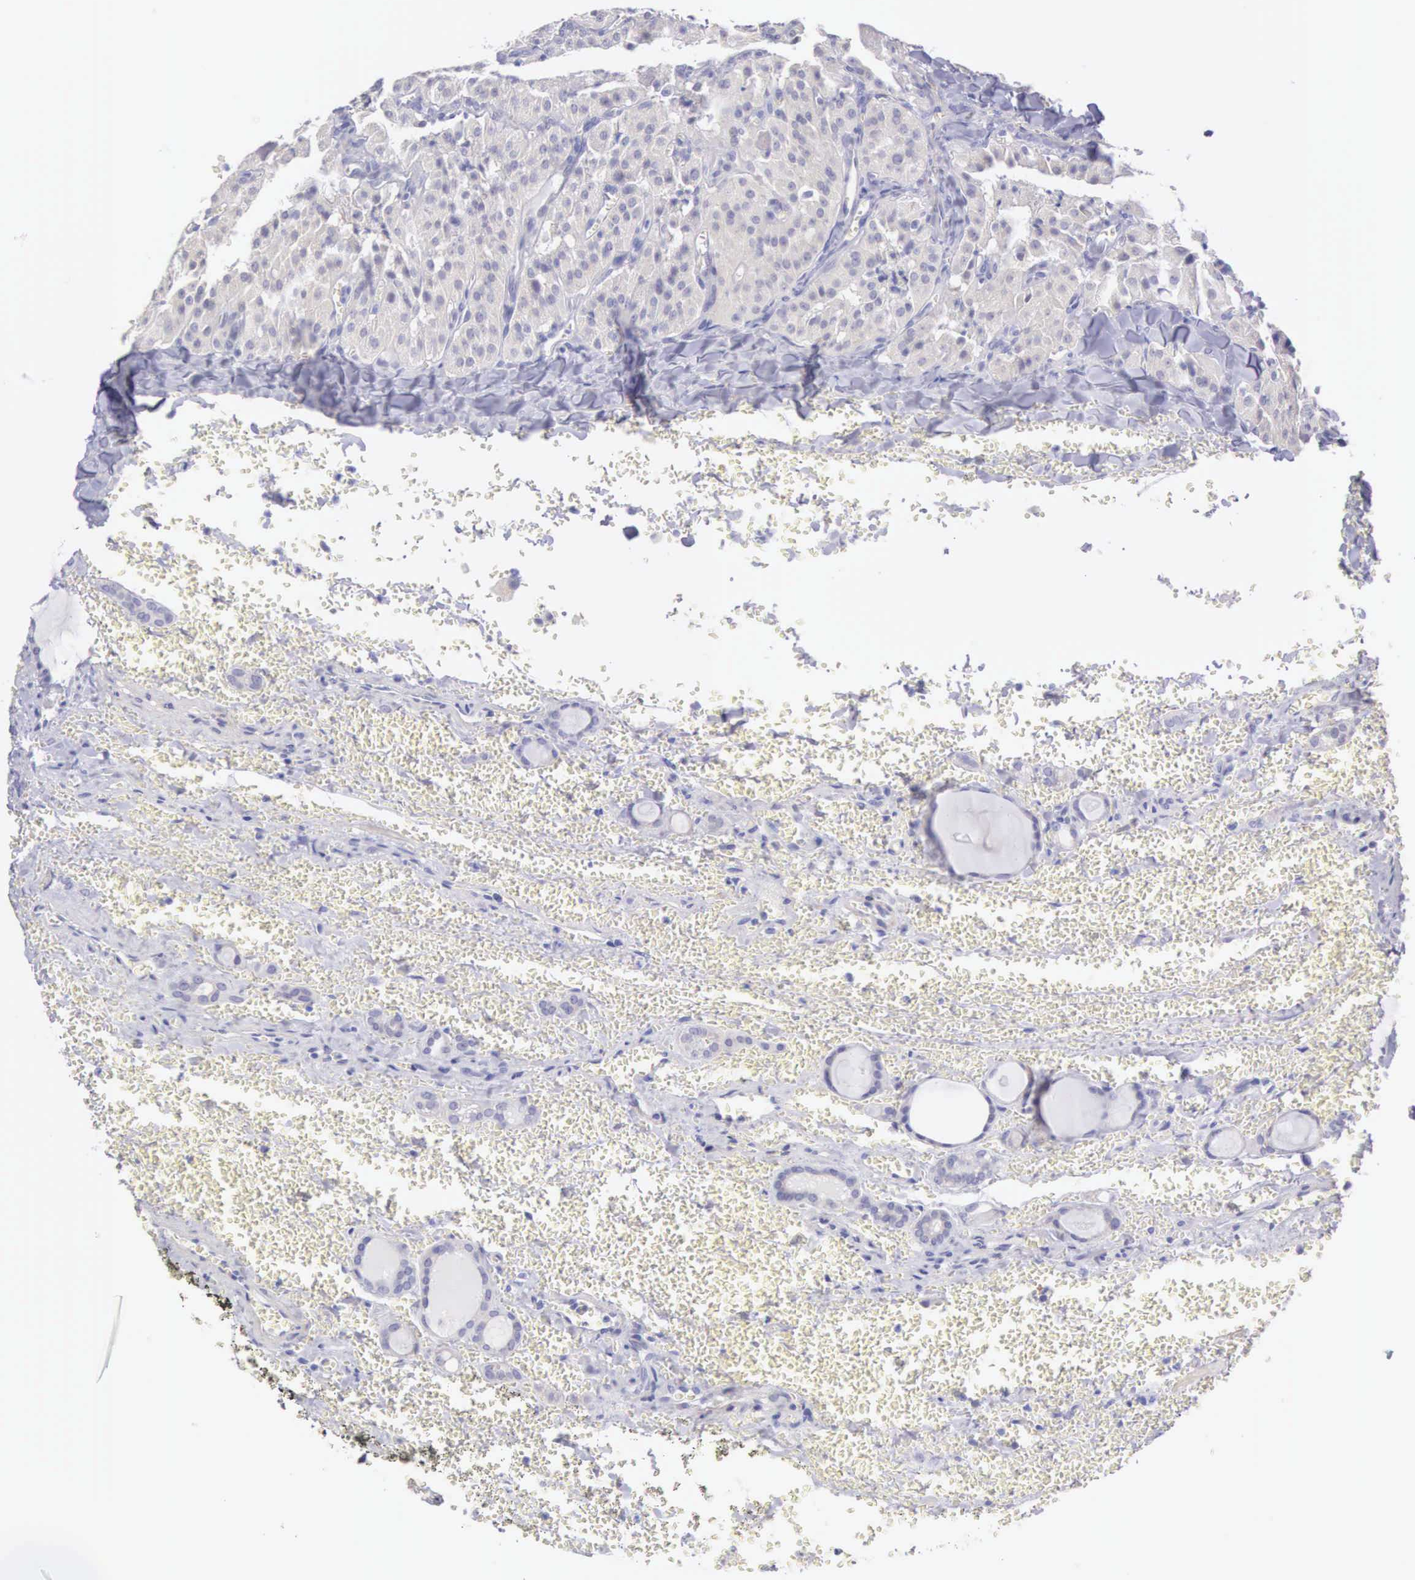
{"staining": {"intensity": "weak", "quantity": "<25%", "location": "cytoplasmic/membranous"}, "tissue": "thyroid cancer", "cell_type": "Tumor cells", "image_type": "cancer", "snomed": [{"axis": "morphology", "description": "Carcinoma, NOS"}, {"axis": "topography", "description": "Thyroid gland"}], "caption": "A high-resolution micrograph shows immunohistochemistry staining of carcinoma (thyroid), which reveals no significant positivity in tumor cells. (IHC, brightfield microscopy, high magnification).", "gene": "ARFGAP3", "patient": {"sex": "male", "age": 76}}